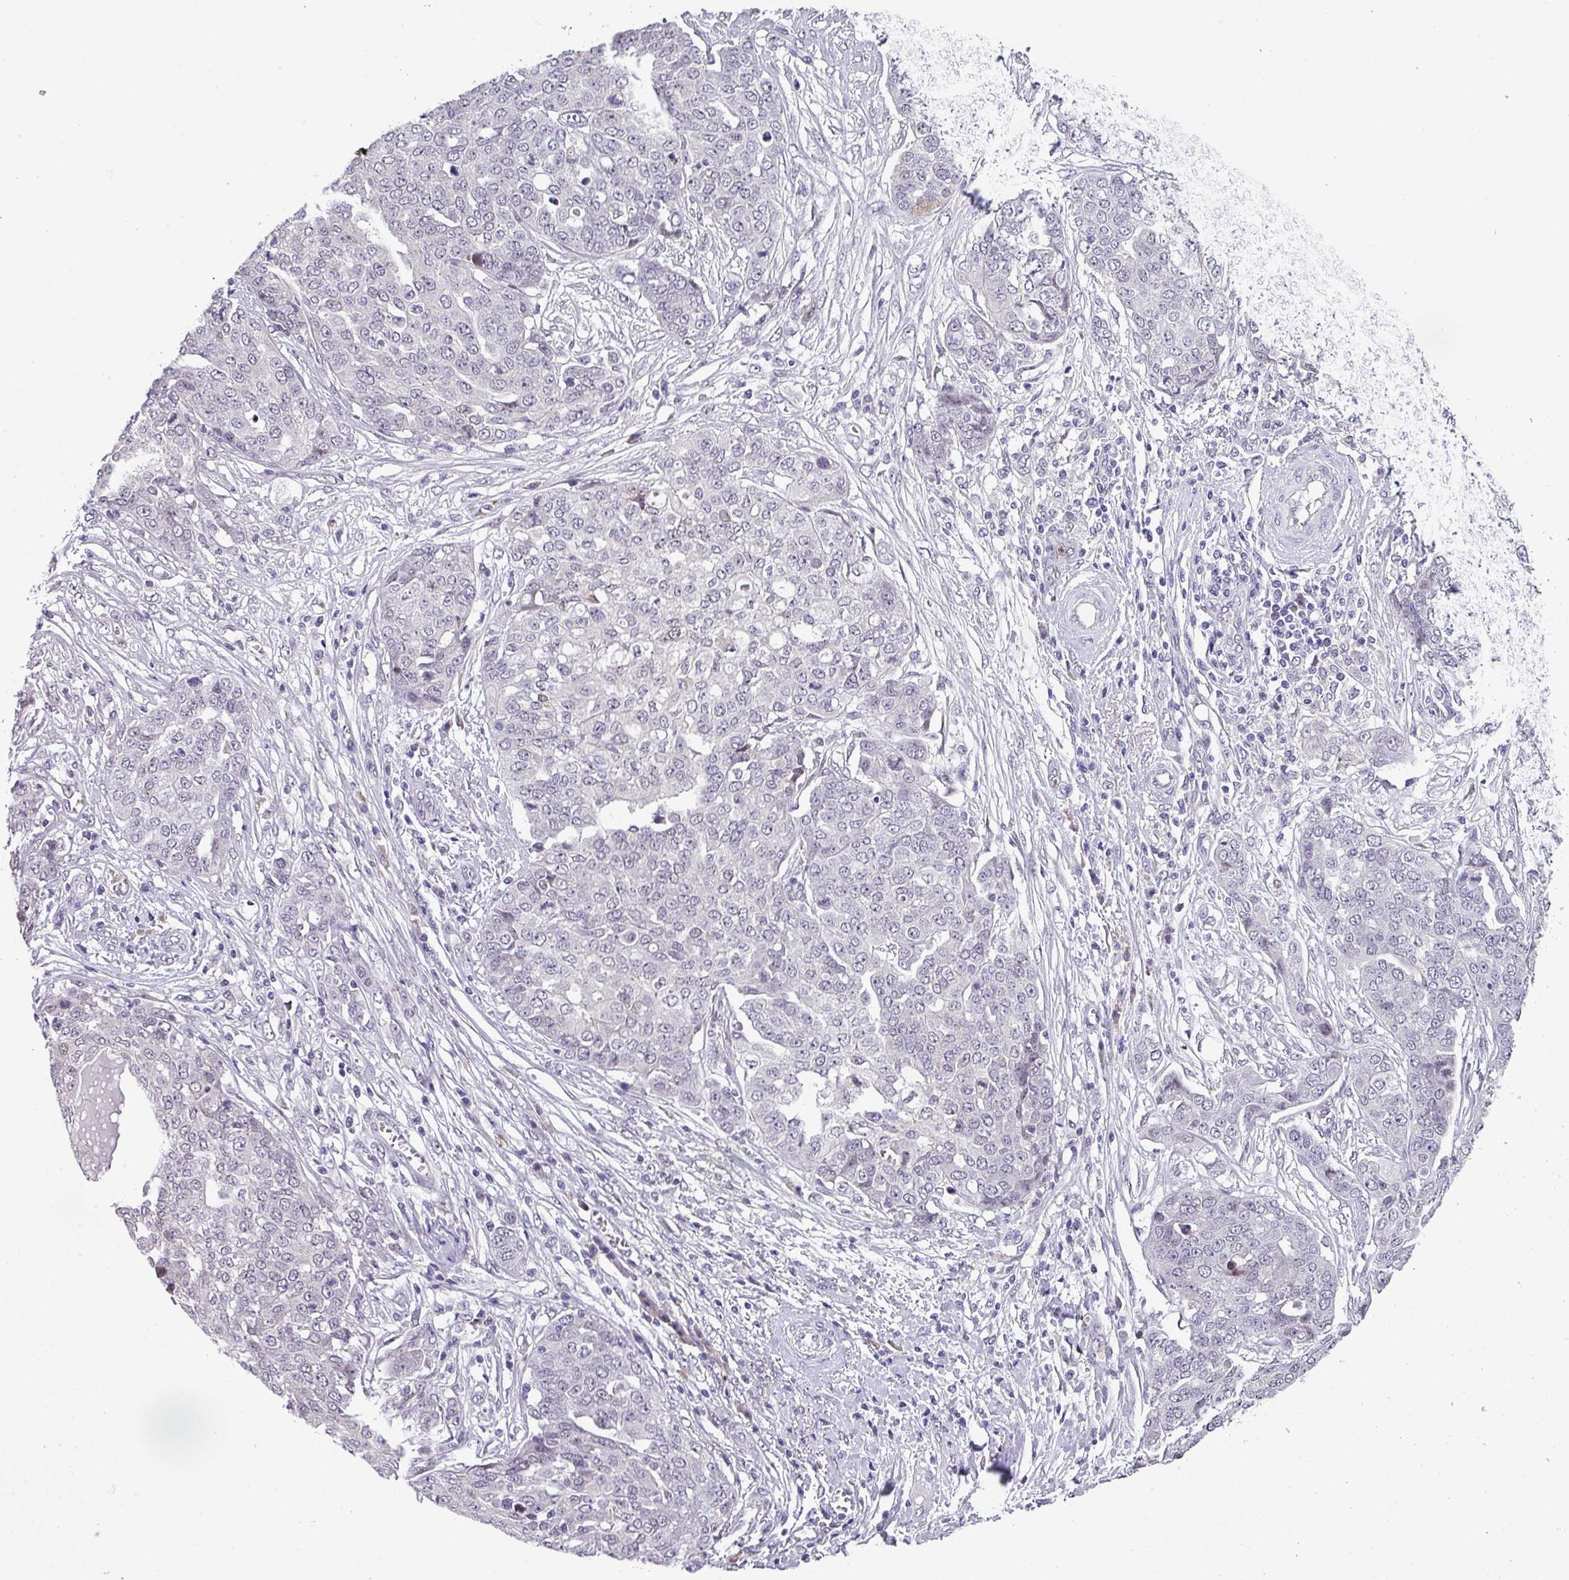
{"staining": {"intensity": "negative", "quantity": "none", "location": "none"}, "tissue": "ovarian cancer", "cell_type": "Tumor cells", "image_type": "cancer", "snomed": [{"axis": "morphology", "description": "Cystadenocarcinoma, serous, NOS"}, {"axis": "topography", "description": "Soft tissue"}, {"axis": "topography", "description": "Ovary"}], "caption": "The micrograph exhibits no significant staining in tumor cells of serous cystadenocarcinoma (ovarian).", "gene": "ZFP3", "patient": {"sex": "female", "age": 57}}